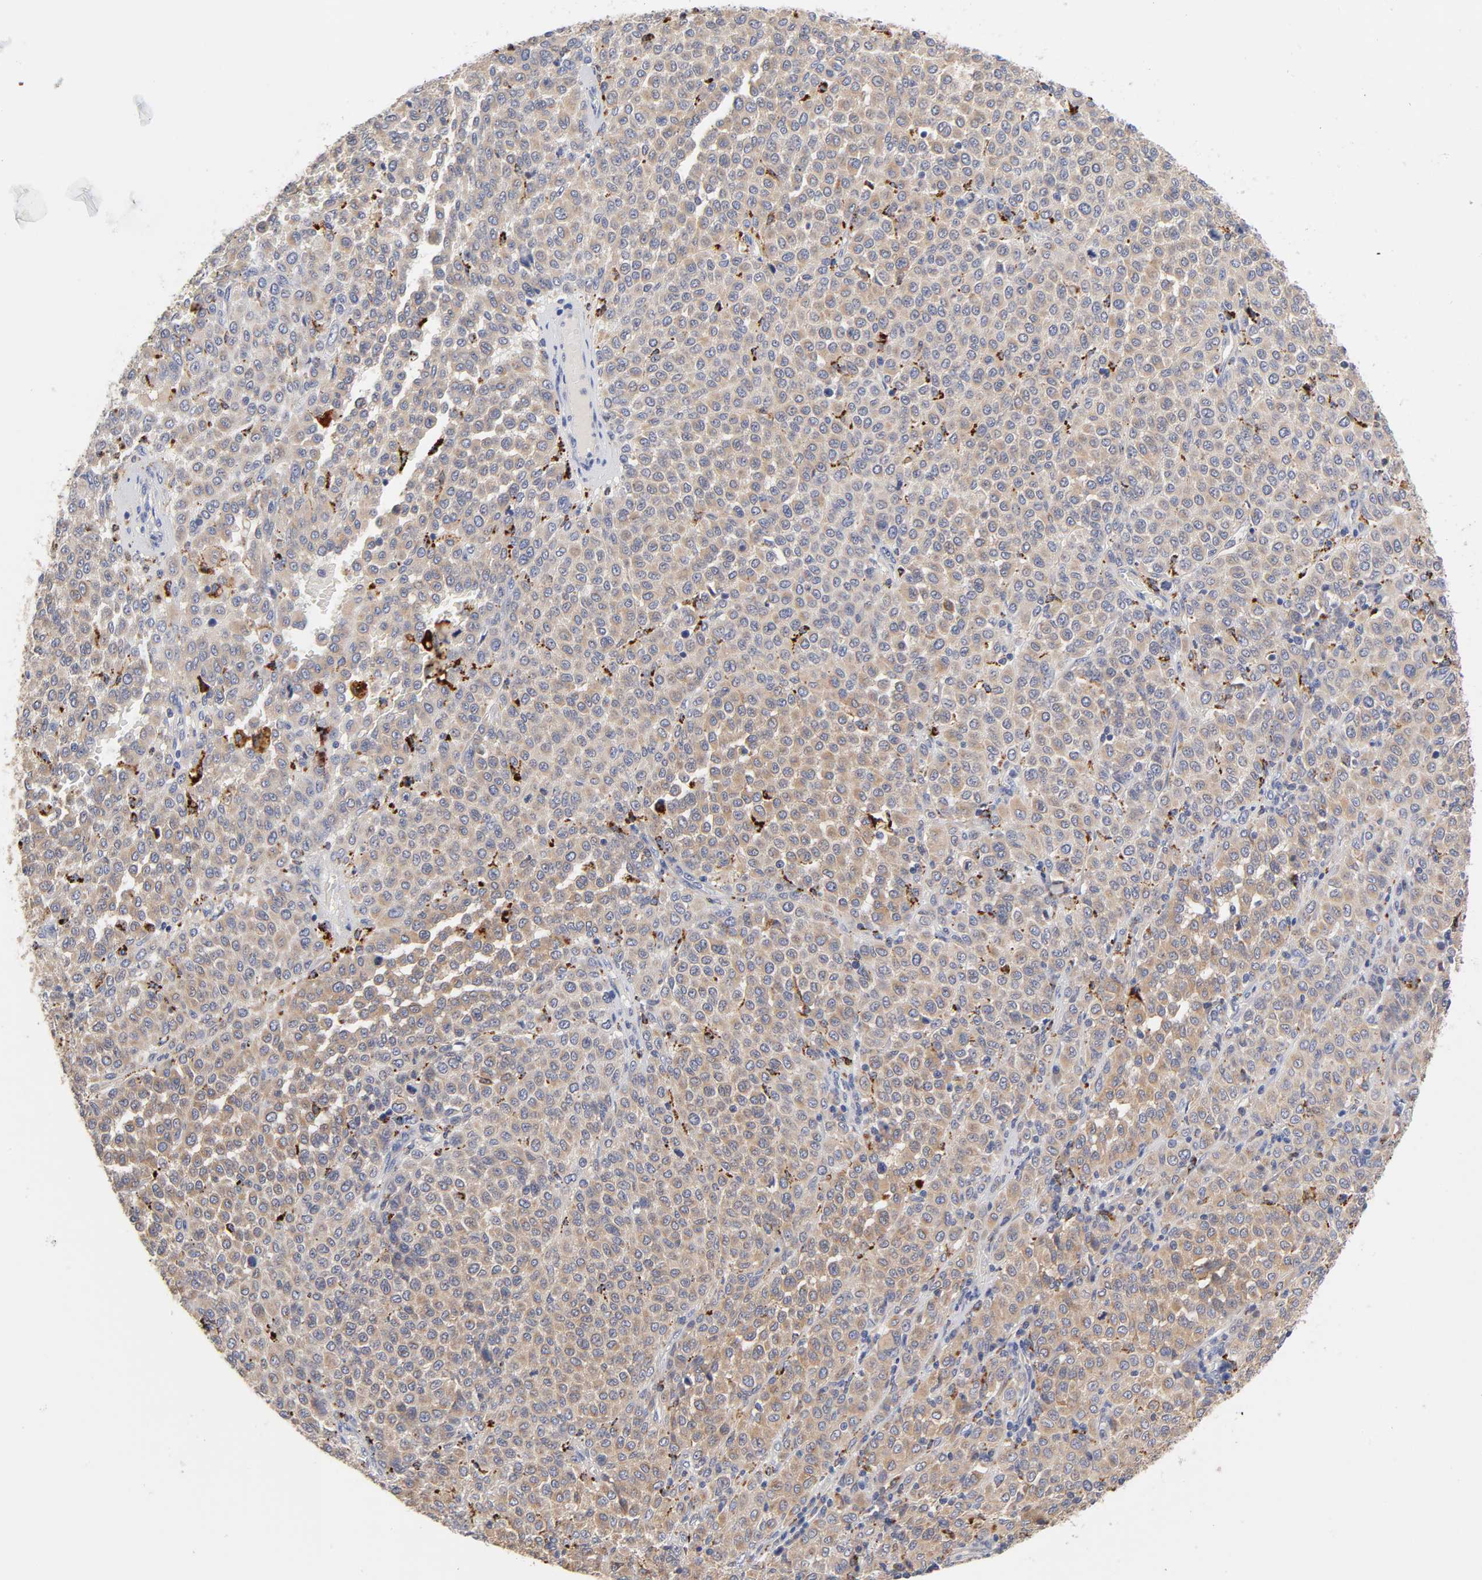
{"staining": {"intensity": "moderate", "quantity": ">75%", "location": "cytoplasmic/membranous"}, "tissue": "melanoma", "cell_type": "Tumor cells", "image_type": "cancer", "snomed": [{"axis": "morphology", "description": "Malignant melanoma, Metastatic site"}, {"axis": "topography", "description": "Pancreas"}], "caption": "DAB immunohistochemical staining of malignant melanoma (metastatic site) reveals moderate cytoplasmic/membranous protein positivity in approximately >75% of tumor cells.", "gene": "C17orf75", "patient": {"sex": "female", "age": 30}}